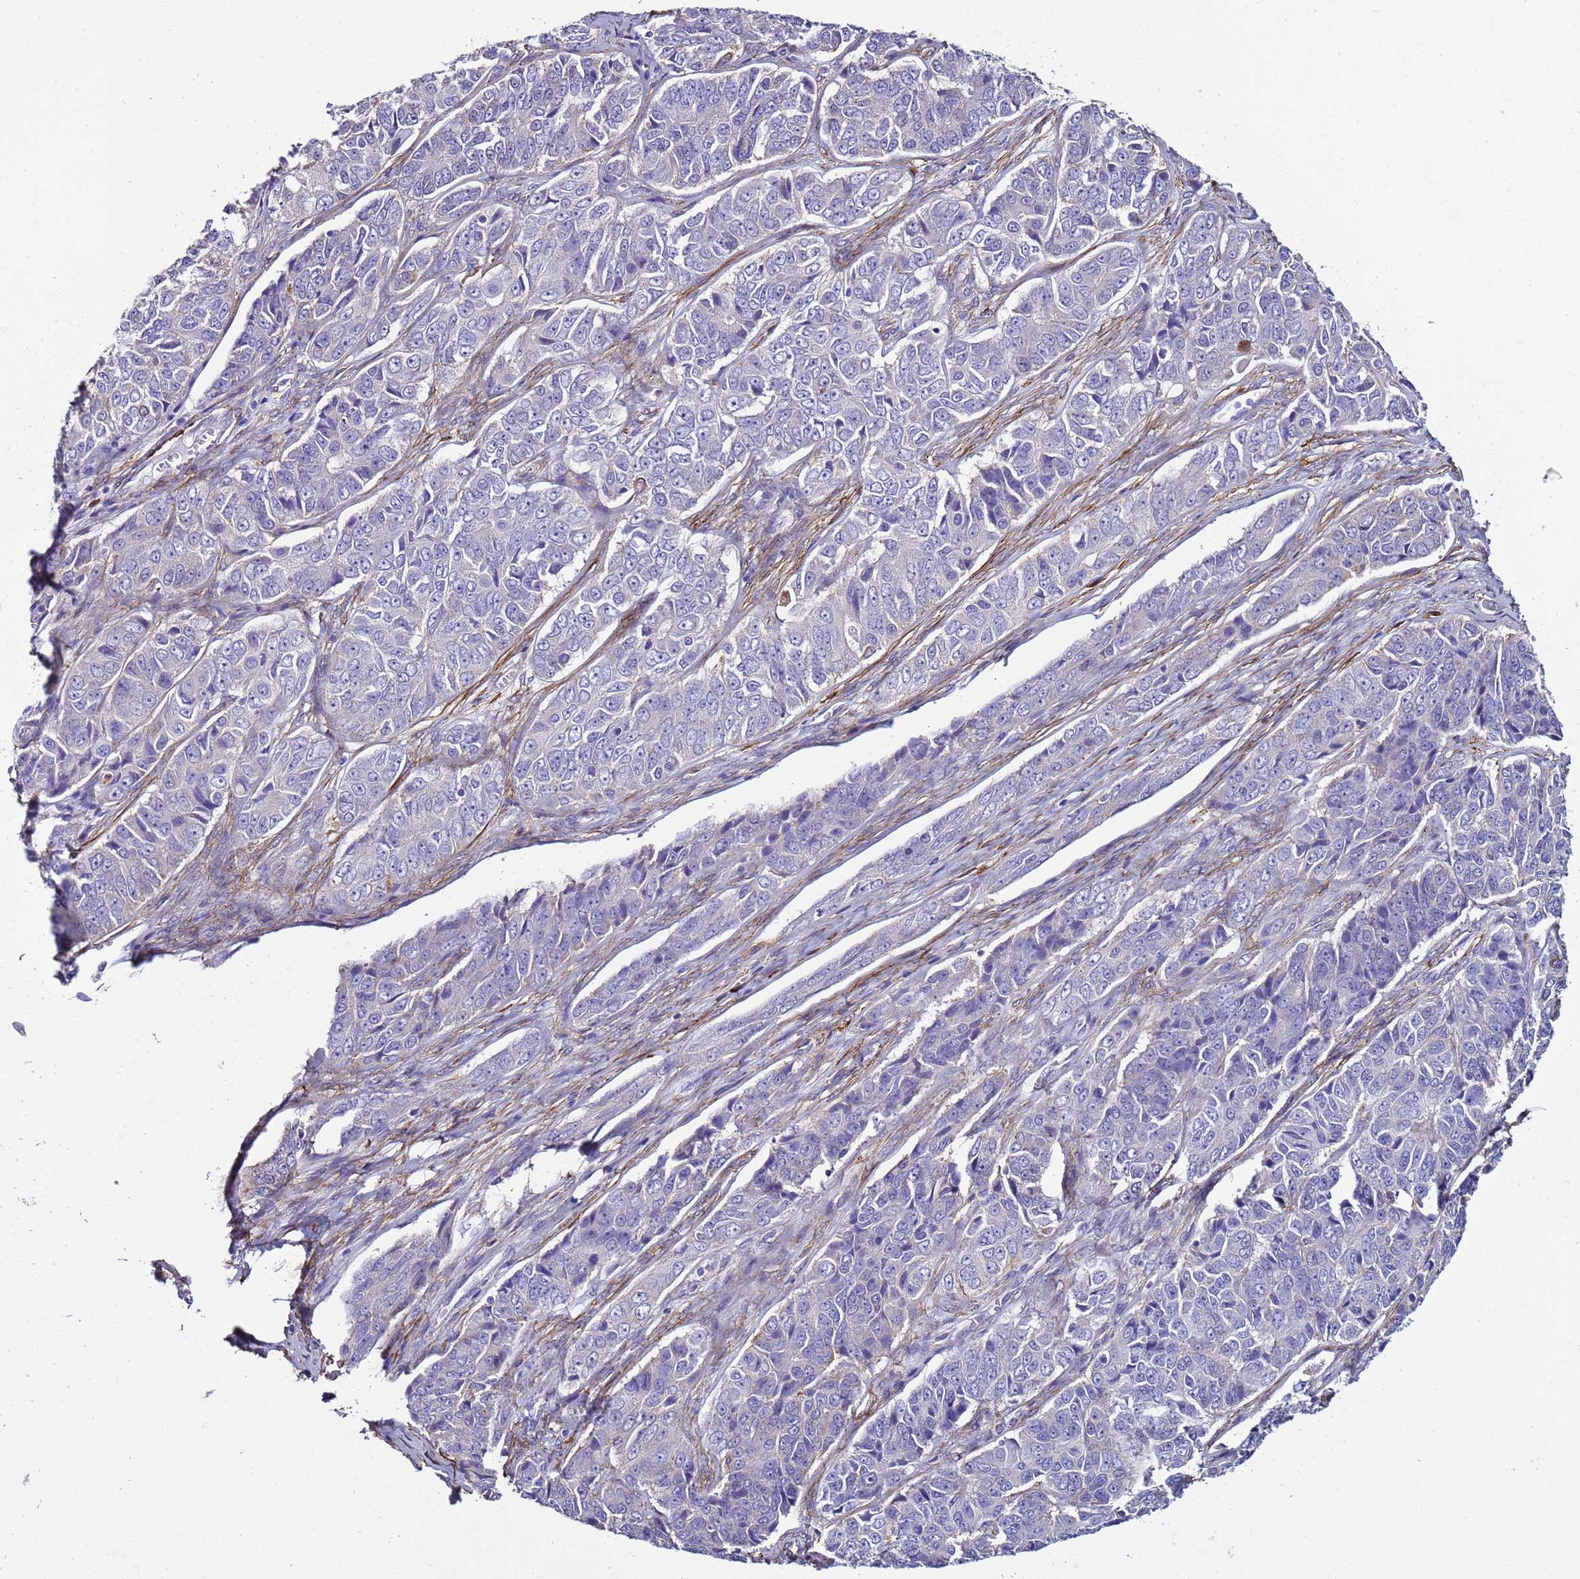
{"staining": {"intensity": "negative", "quantity": "none", "location": "none"}, "tissue": "ovarian cancer", "cell_type": "Tumor cells", "image_type": "cancer", "snomed": [{"axis": "morphology", "description": "Carcinoma, endometroid"}, {"axis": "topography", "description": "Ovary"}], "caption": "IHC of human ovarian endometroid carcinoma reveals no expression in tumor cells.", "gene": "RABL2B", "patient": {"sex": "female", "age": 51}}